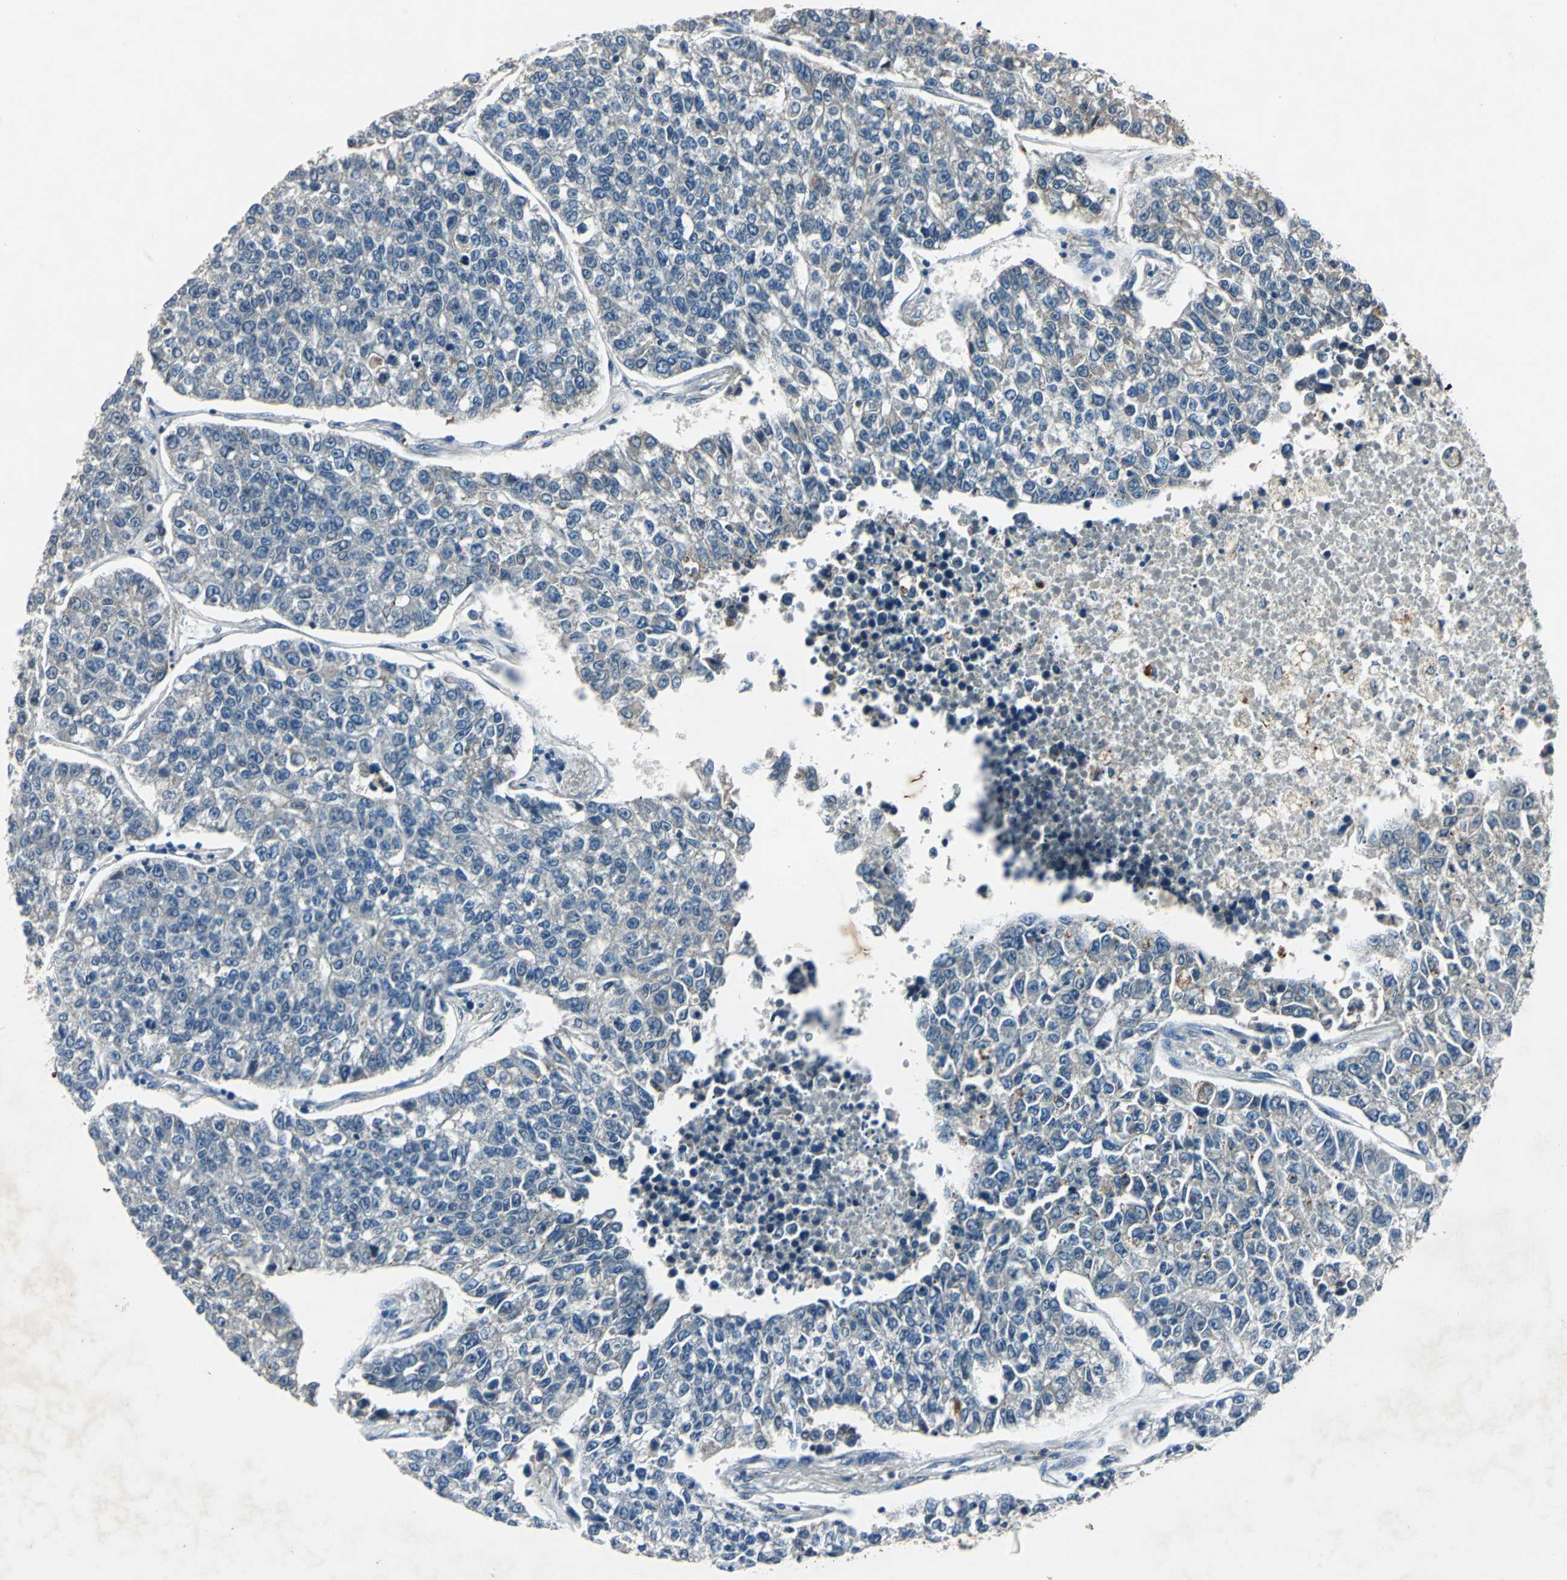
{"staining": {"intensity": "negative", "quantity": "none", "location": "none"}, "tissue": "lung cancer", "cell_type": "Tumor cells", "image_type": "cancer", "snomed": [{"axis": "morphology", "description": "Adenocarcinoma, NOS"}, {"axis": "topography", "description": "Lung"}], "caption": "Tumor cells are negative for protein expression in human adenocarcinoma (lung). (DAB IHC, high magnification).", "gene": "SLC2A13", "patient": {"sex": "male", "age": 49}}